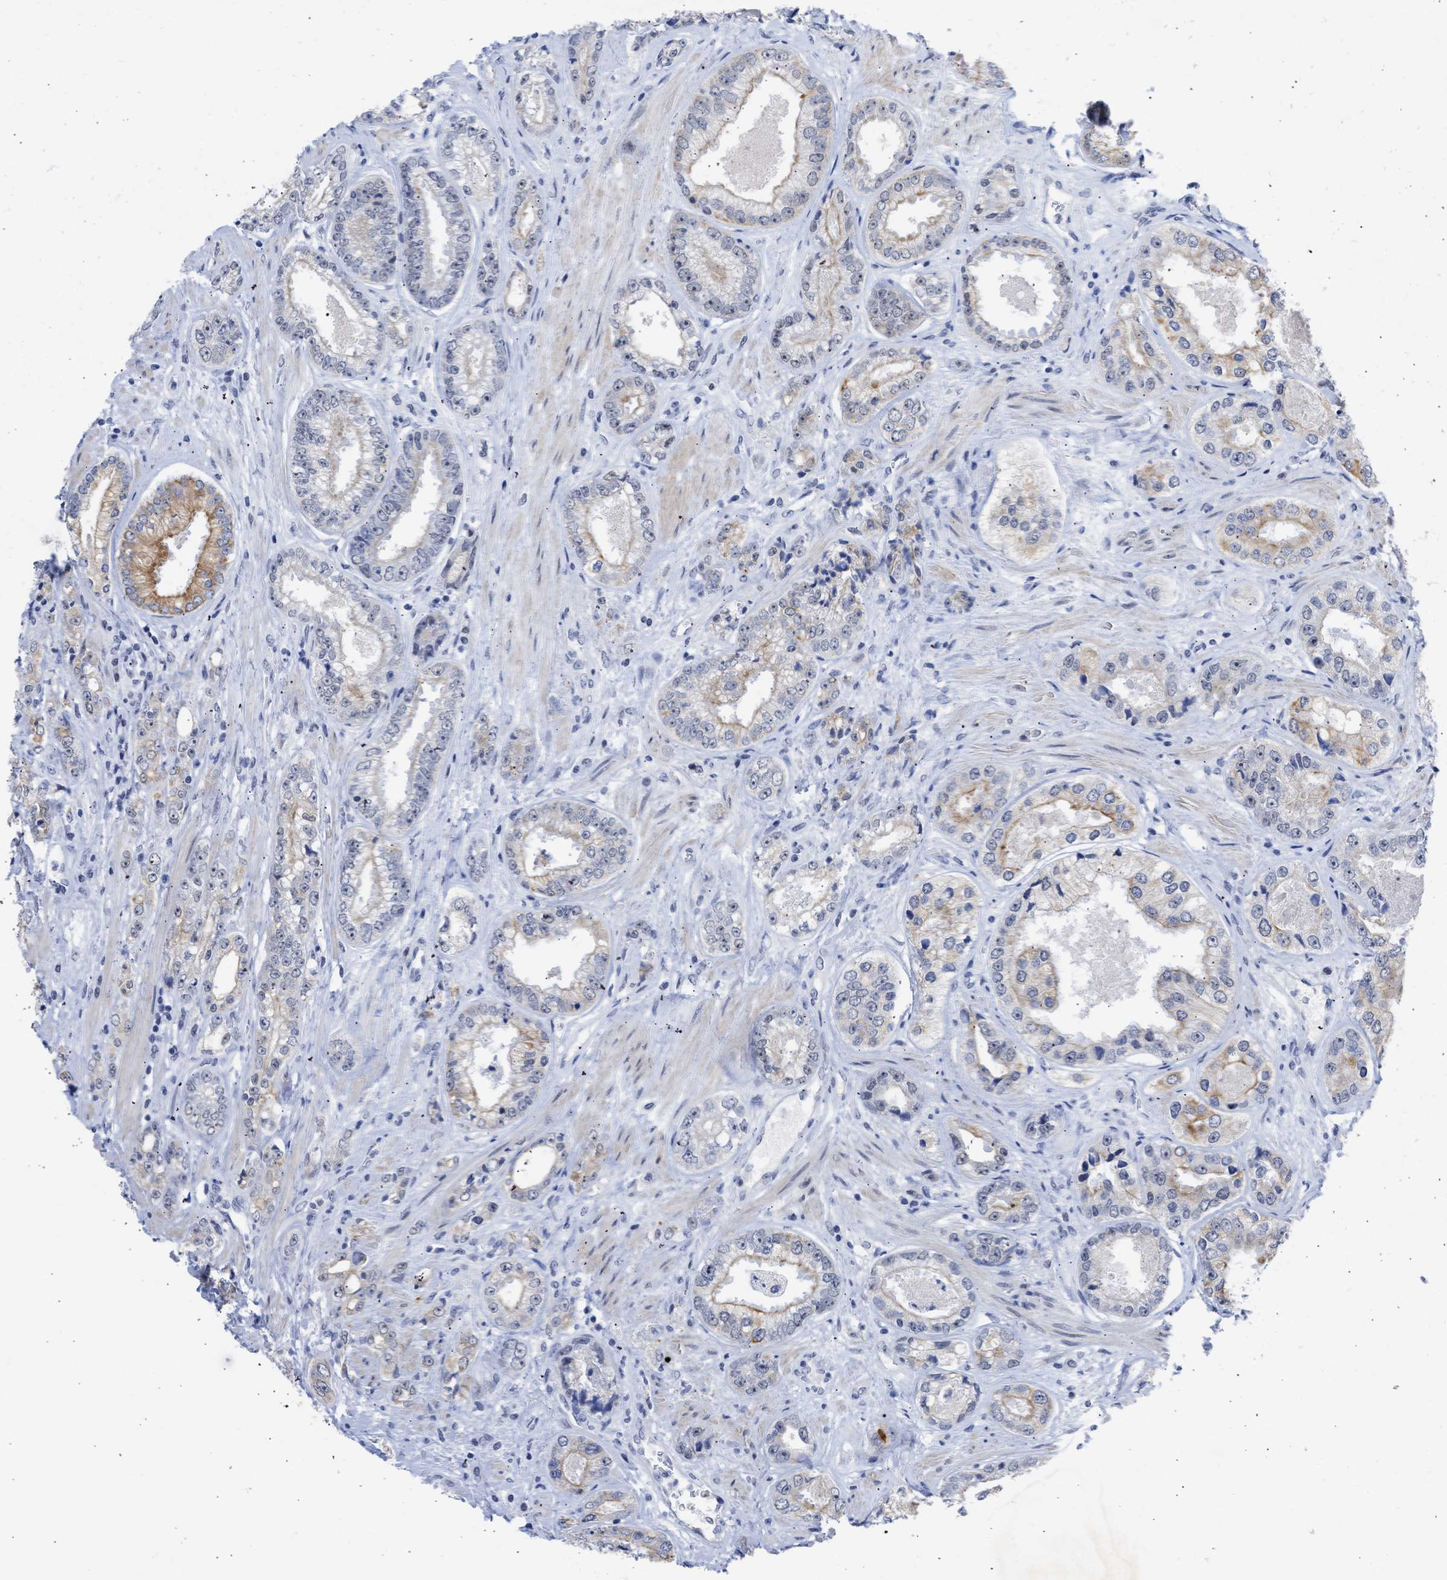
{"staining": {"intensity": "moderate", "quantity": "25%-75%", "location": "cytoplasmic/membranous"}, "tissue": "prostate cancer", "cell_type": "Tumor cells", "image_type": "cancer", "snomed": [{"axis": "morphology", "description": "Adenocarcinoma, High grade"}, {"axis": "topography", "description": "Prostate"}], "caption": "Immunohistochemistry photomicrograph of prostate cancer (high-grade adenocarcinoma) stained for a protein (brown), which displays medium levels of moderate cytoplasmic/membranous expression in about 25%-75% of tumor cells.", "gene": "DDX41", "patient": {"sex": "male", "age": 61}}